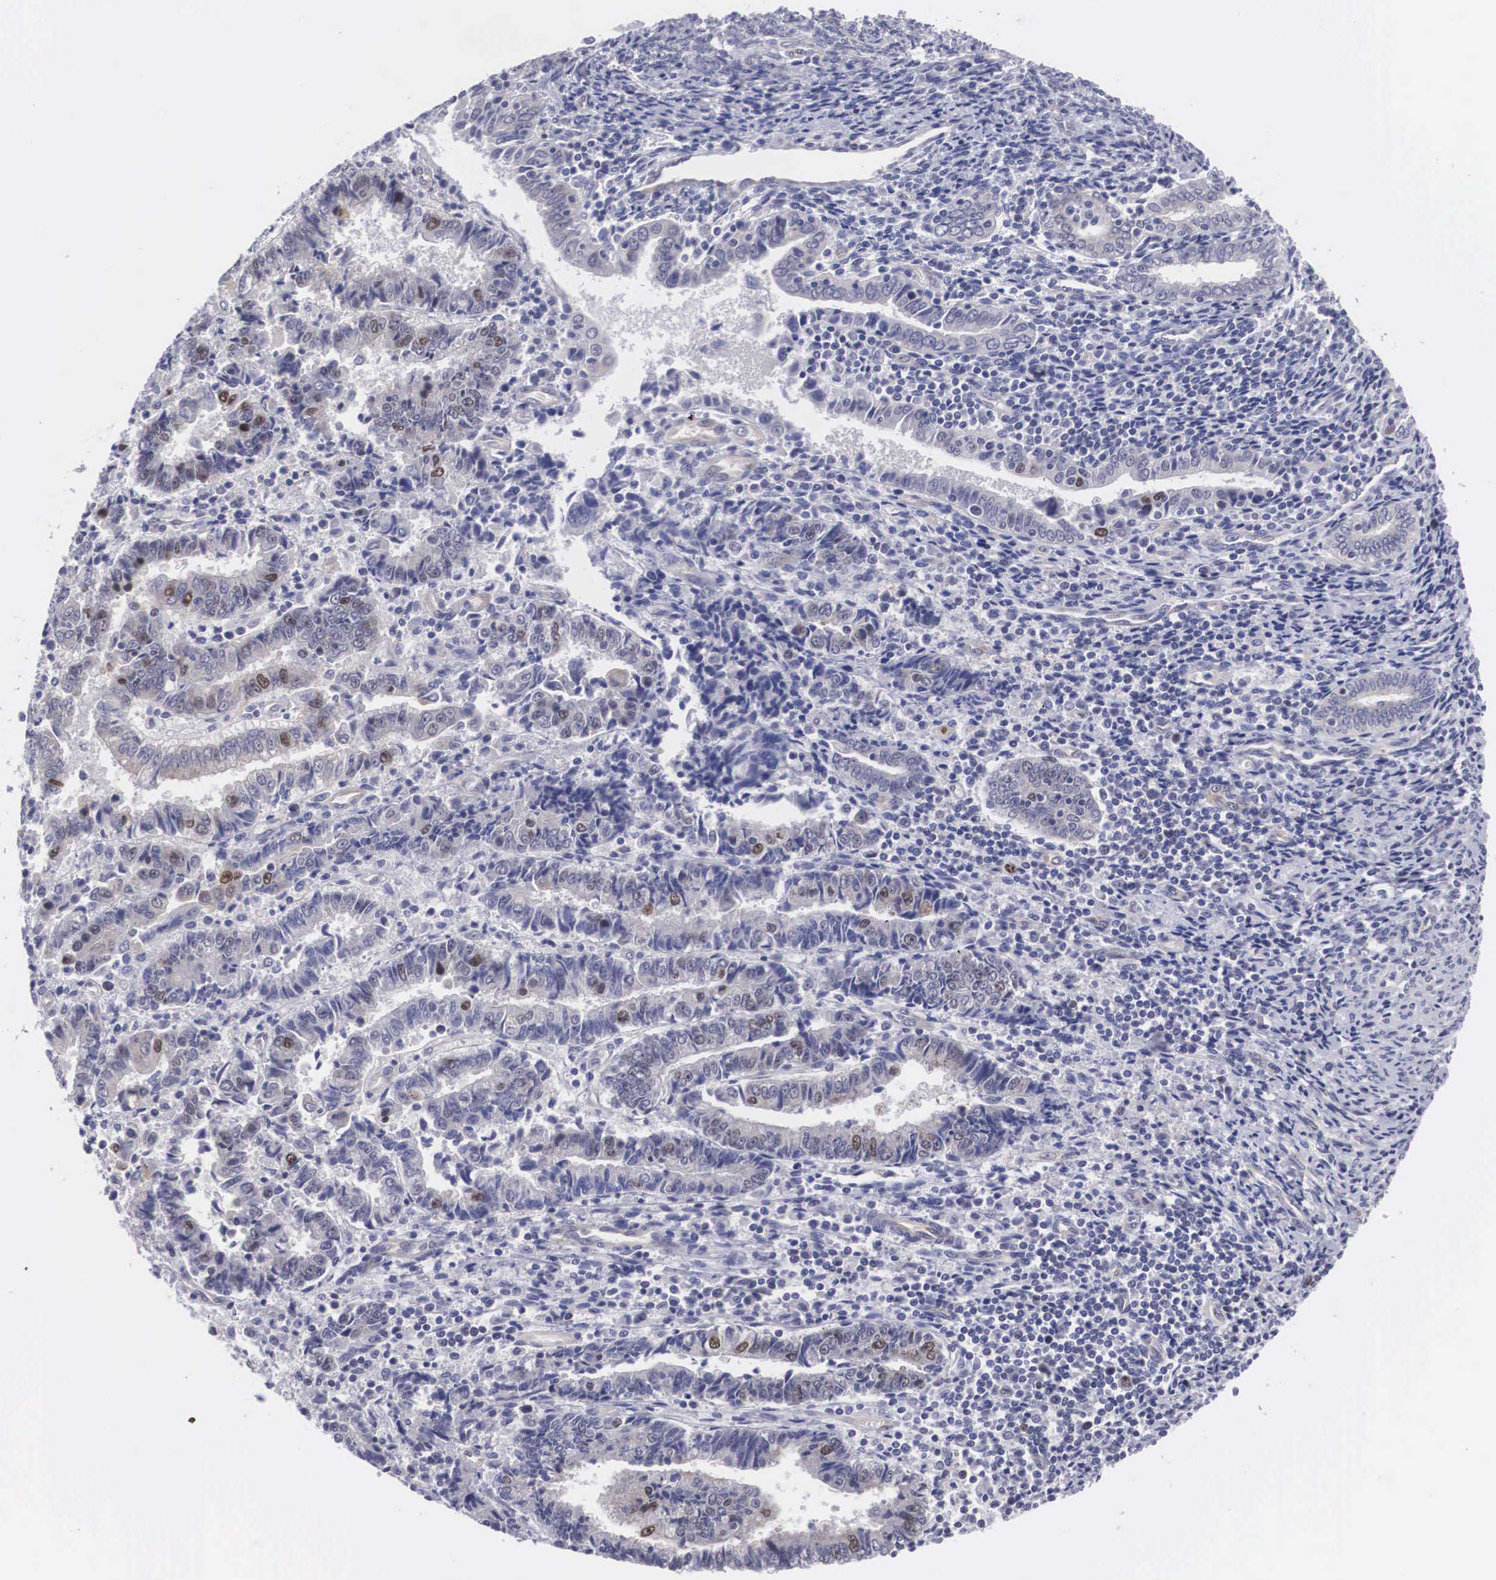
{"staining": {"intensity": "weak", "quantity": "<25%", "location": "nuclear"}, "tissue": "endometrial cancer", "cell_type": "Tumor cells", "image_type": "cancer", "snomed": [{"axis": "morphology", "description": "Adenocarcinoma, NOS"}, {"axis": "topography", "description": "Endometrium"}], "caption": "DAB immunohistochemical staining of human endometrial cancer displays no significant expression in tumor cells.", "gene": "MAST4", "patient": {"sex": "female", "age": 75}}